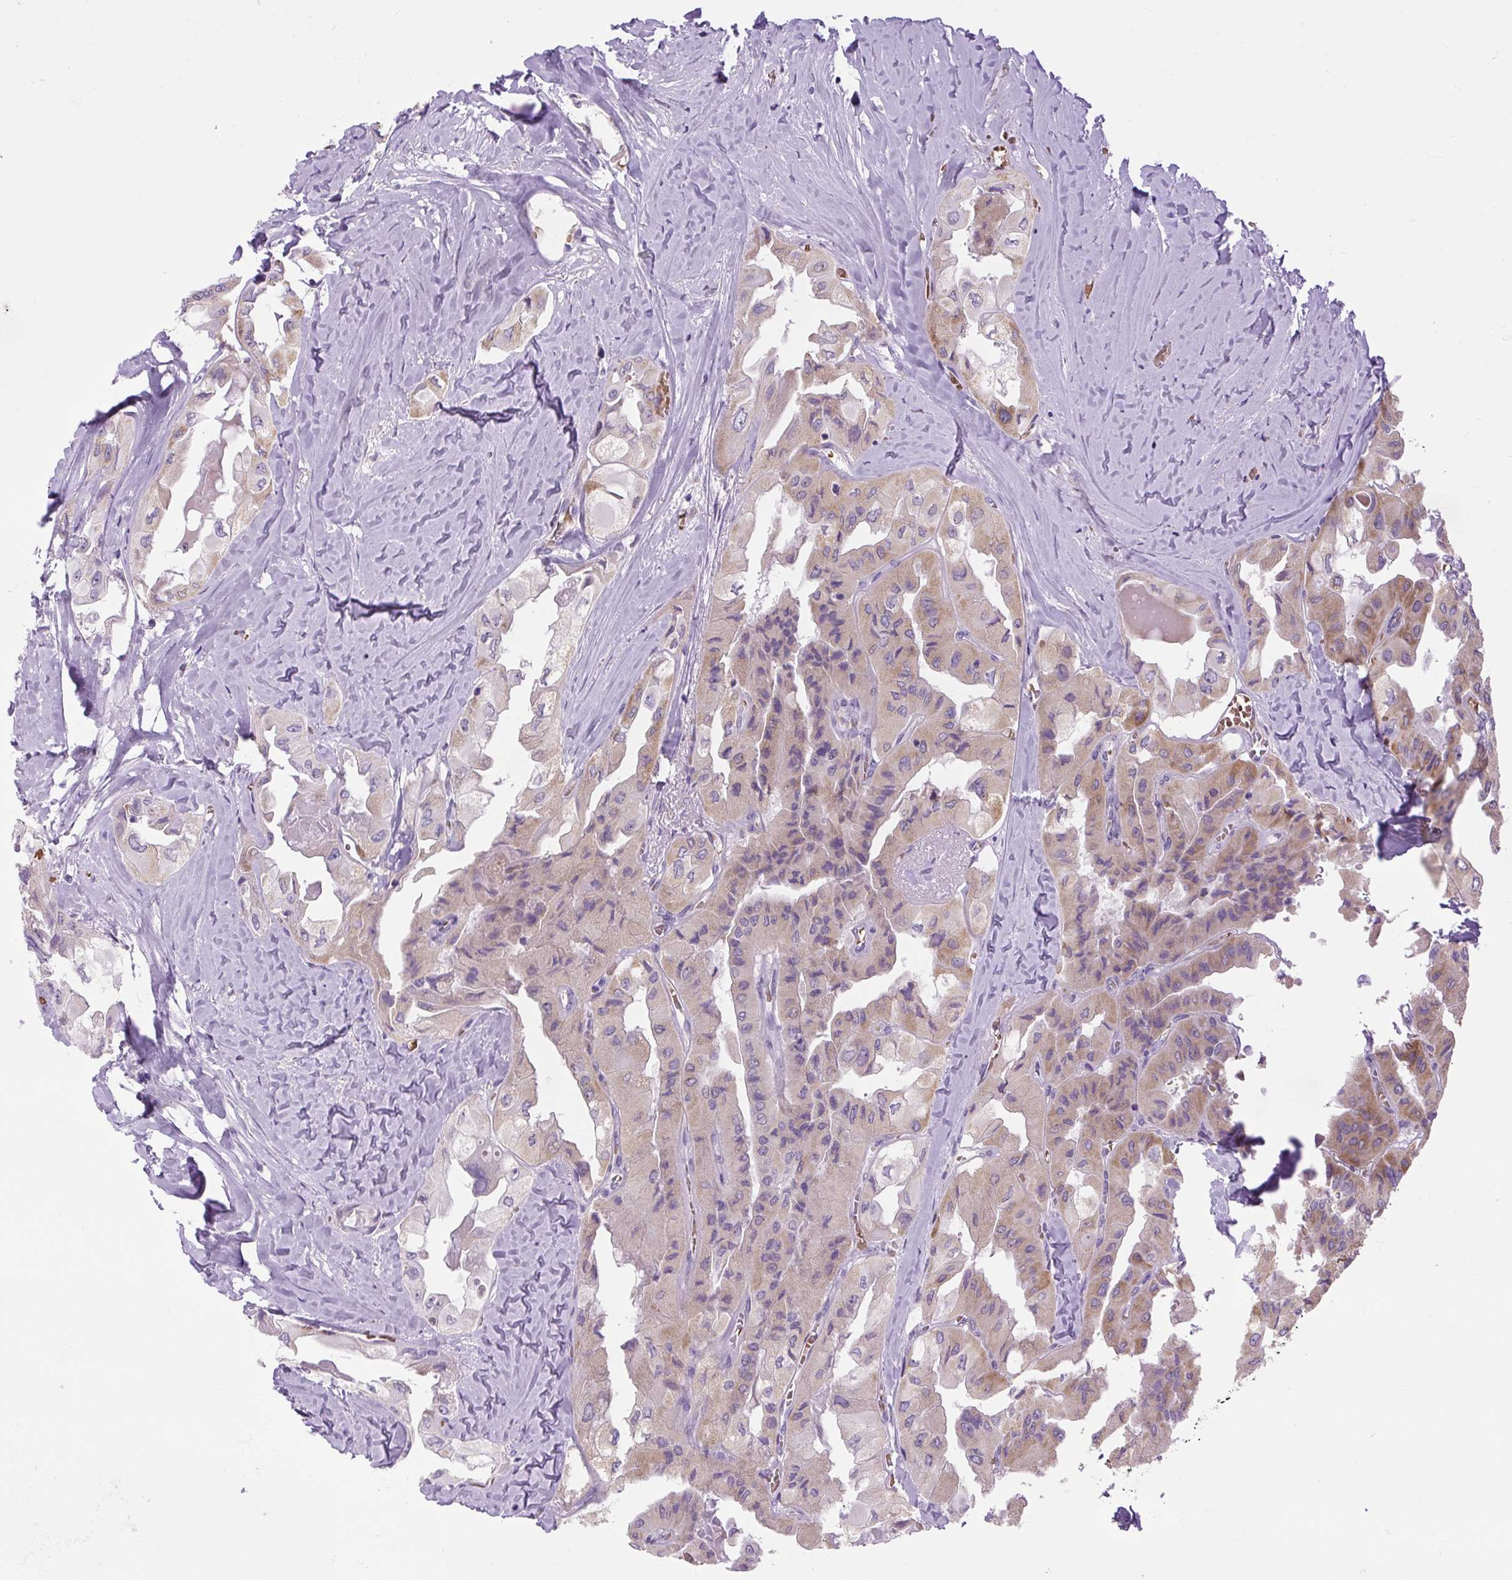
{"staining": {"intensity": "weak", "quantity": "25%-75%", "location": "cytoplasmic/membranous"}, "tissue": "thyroid cancer", "cell_type": "Tumor cells", "image_type": "cancer", "snomed": [{"axis": "morphology", "description": "Normal tissue, NOS"}, {"axis": "morphology", "description": "Papillary adenocarcinoma, NOS"}, {"axis": "topography", "description": "Thyroid gland"}], "caption": "Immunohistochemical staining of thyroid cancer (papillary adenocarcinoma) reveals weak cytoplasmic/membranous protein staining in about 25%-75% of tumor cells.", "gene": "SCO2", "patient": {"sex": "female", "age": 59}}